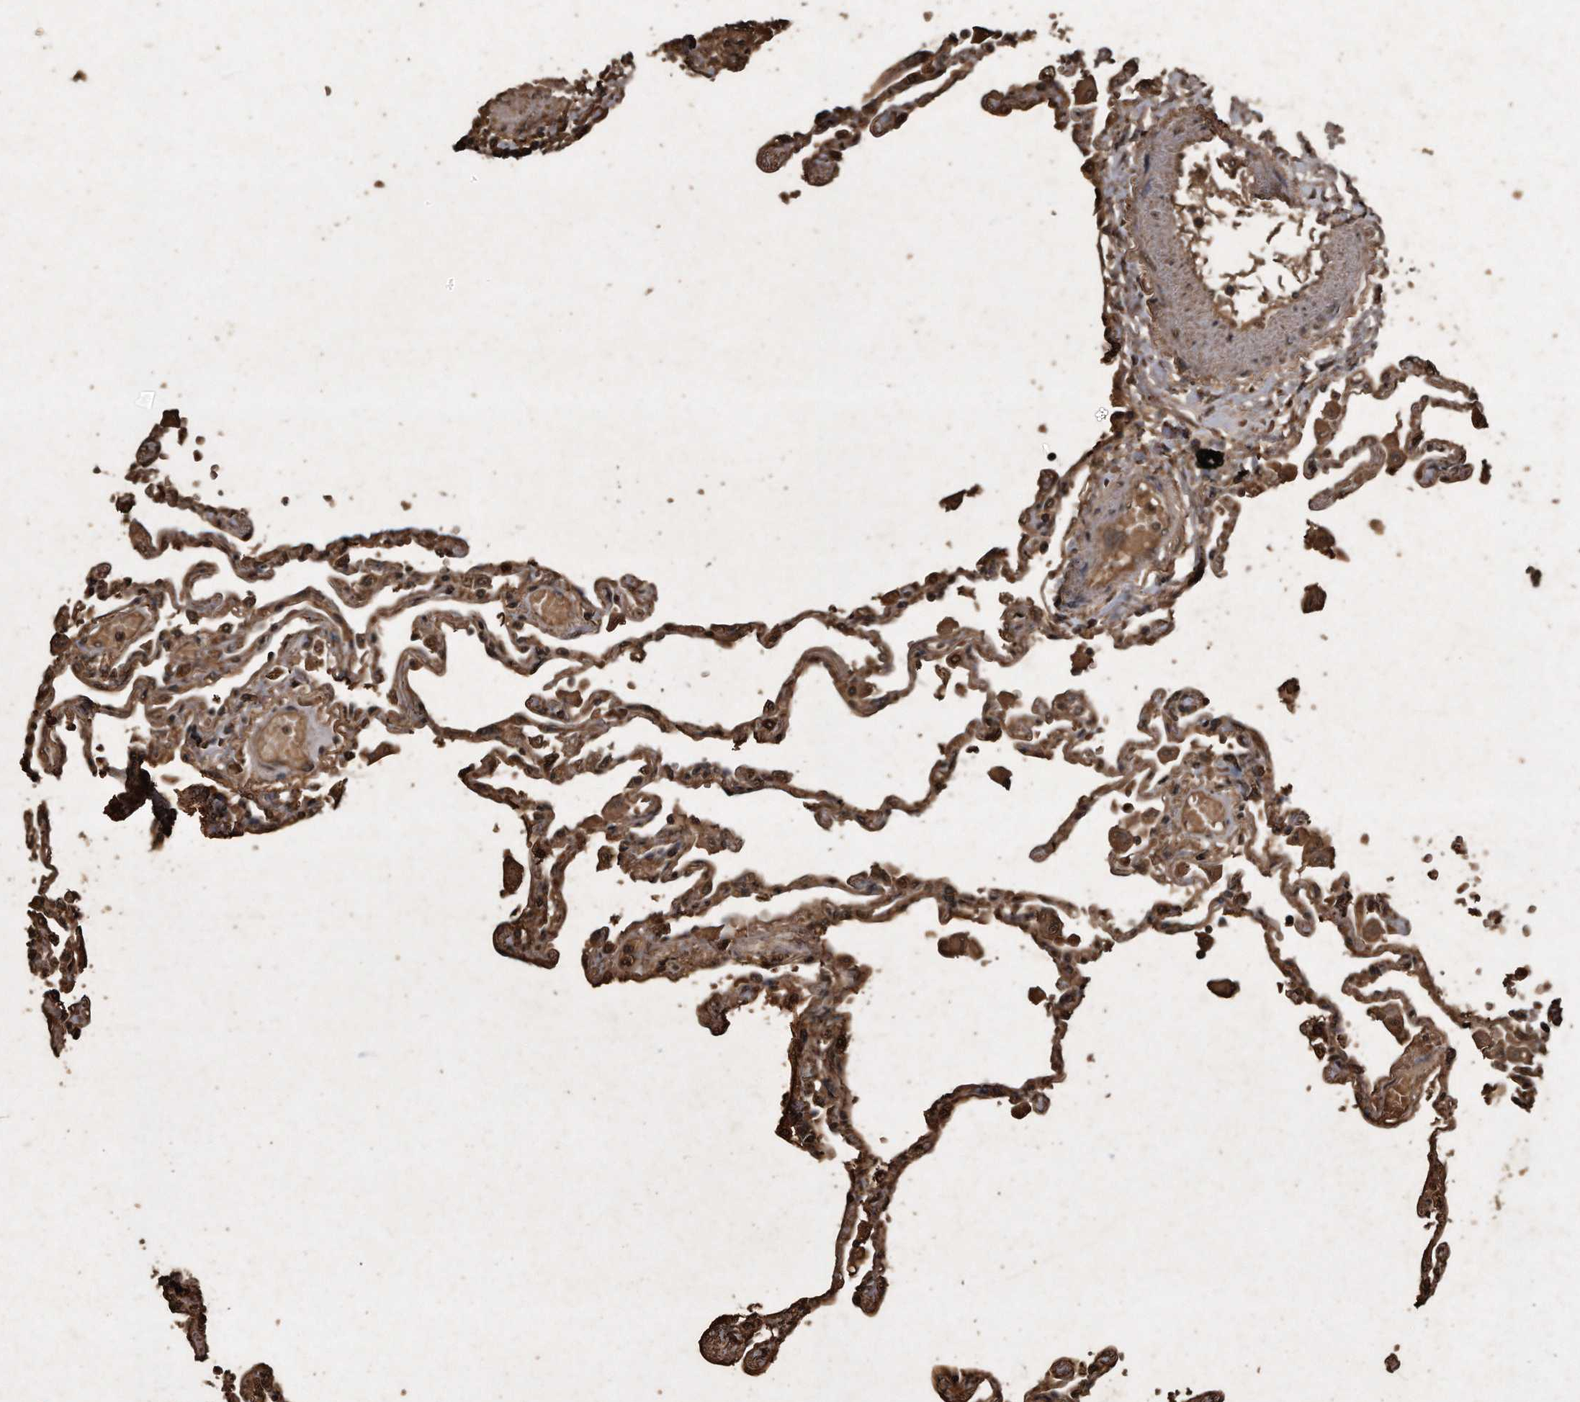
{"staining": {"intensity": "moderate", "quantity": ">75%", "location": "cytoplasmic/membranous"}, "tissue": "lung", "cell_type": "Alveolar cells", "image_type": "normal", "snomed": [{"axis": "morphology", "description": "Normal tissue, NOS"}, {"axis": "topography", "description": "Lung"}], "caption": "Approximately >75% of alveolar cells in normal lung exhibit moderate cytoplasmic/membranous protein positivity as visualized by brown immunohistochemical staining.", "gene": "CFLAR", "patient": {"sex": "female", "age": 67}}